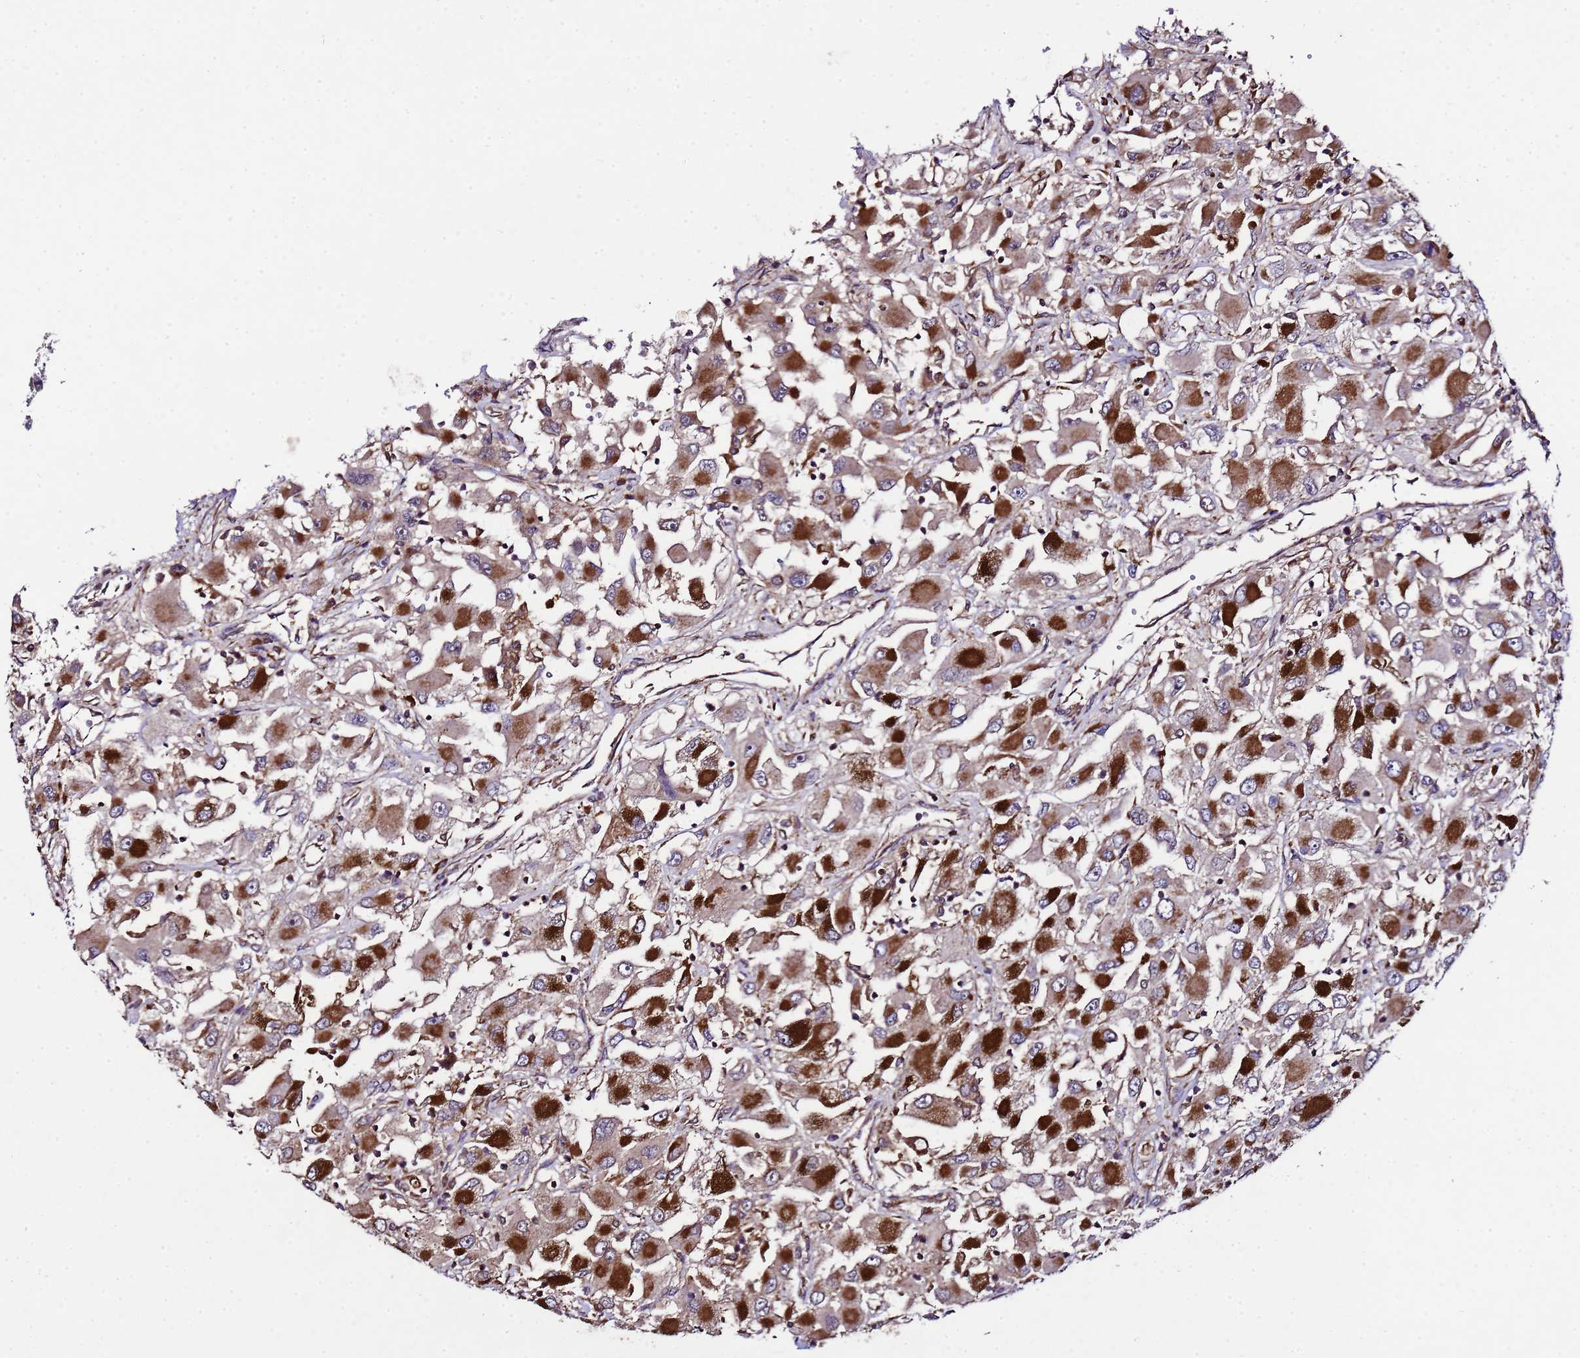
{"staining": {"intensity": "strong", "quantity": ">75%", "location": "cytoplasmic/membranous"}, "tissue": "renal cancer", "cell_type": "Tumor cells", "image_type": "cancer", "snomed": [{"axis": "morphology", "description": "Adenocarcinoma, NOS"}, {"axis": "topography", "description": "Kidney"}], "caption": "Strong cytoplasmic/membranous expression is present in about >75% of tumor cells in renal adenocarcinoma.", "gene": "HSPBAP1", "patient": {"sex": "female", "age": 52}}